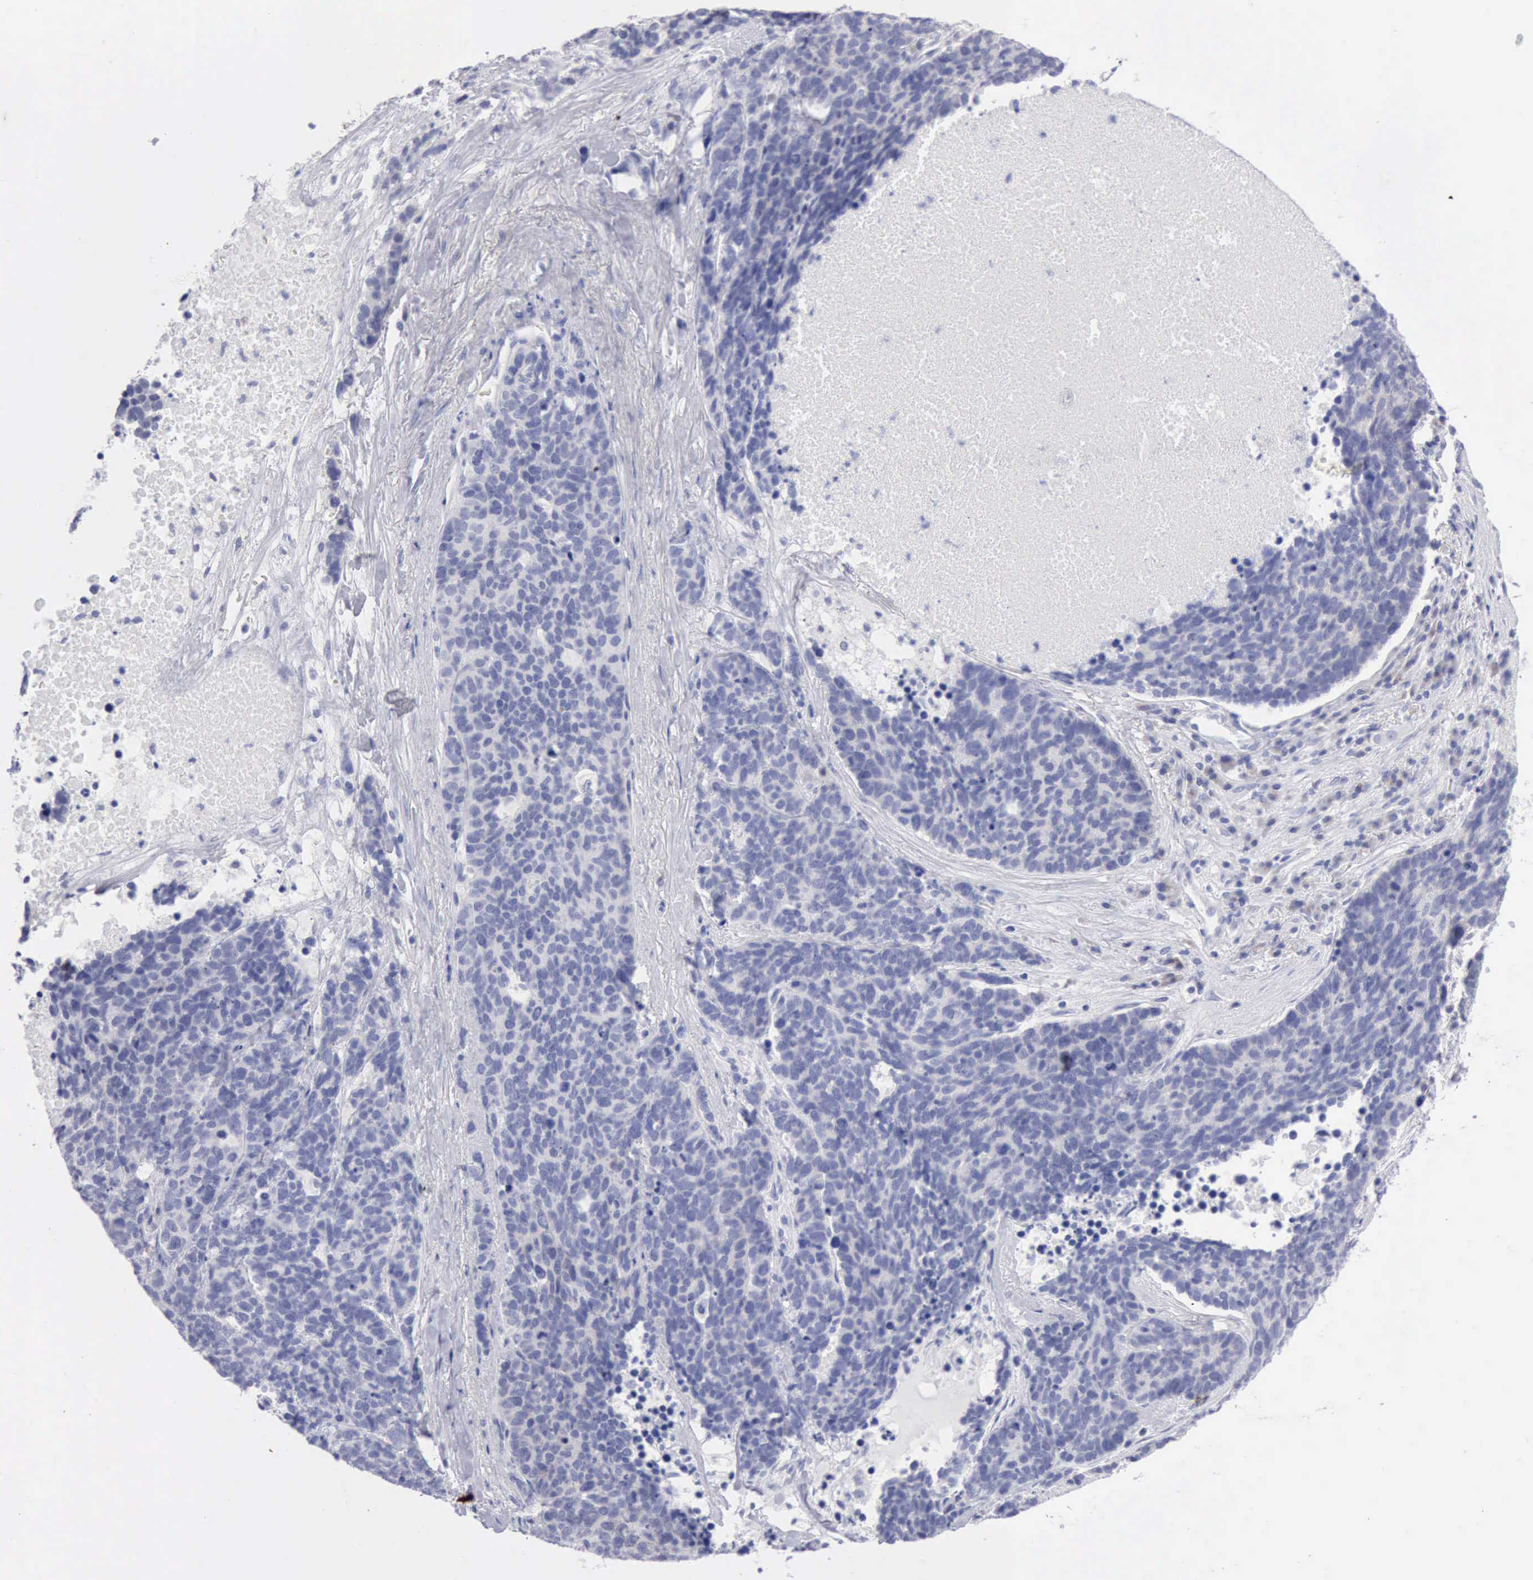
{"staining": {"intensity": "negative", "quantity": "none", "location": "none"}, "tissue": "lung cancer", "cell_type": "Tumor cells", "image_type": "cancer", "snomed": [{"axis": "morphology", "description": "Neoplasm, malignant, NOS"}, {"axis": "topography", "description": "Lung"}], "caption": "Immunohistochemical staining of human lung cancer (malignant neoplasm) shows no significant expression in tumor cells.", "gene": "ANGEL1", "patient": {"sex": "female", "age": 75}}